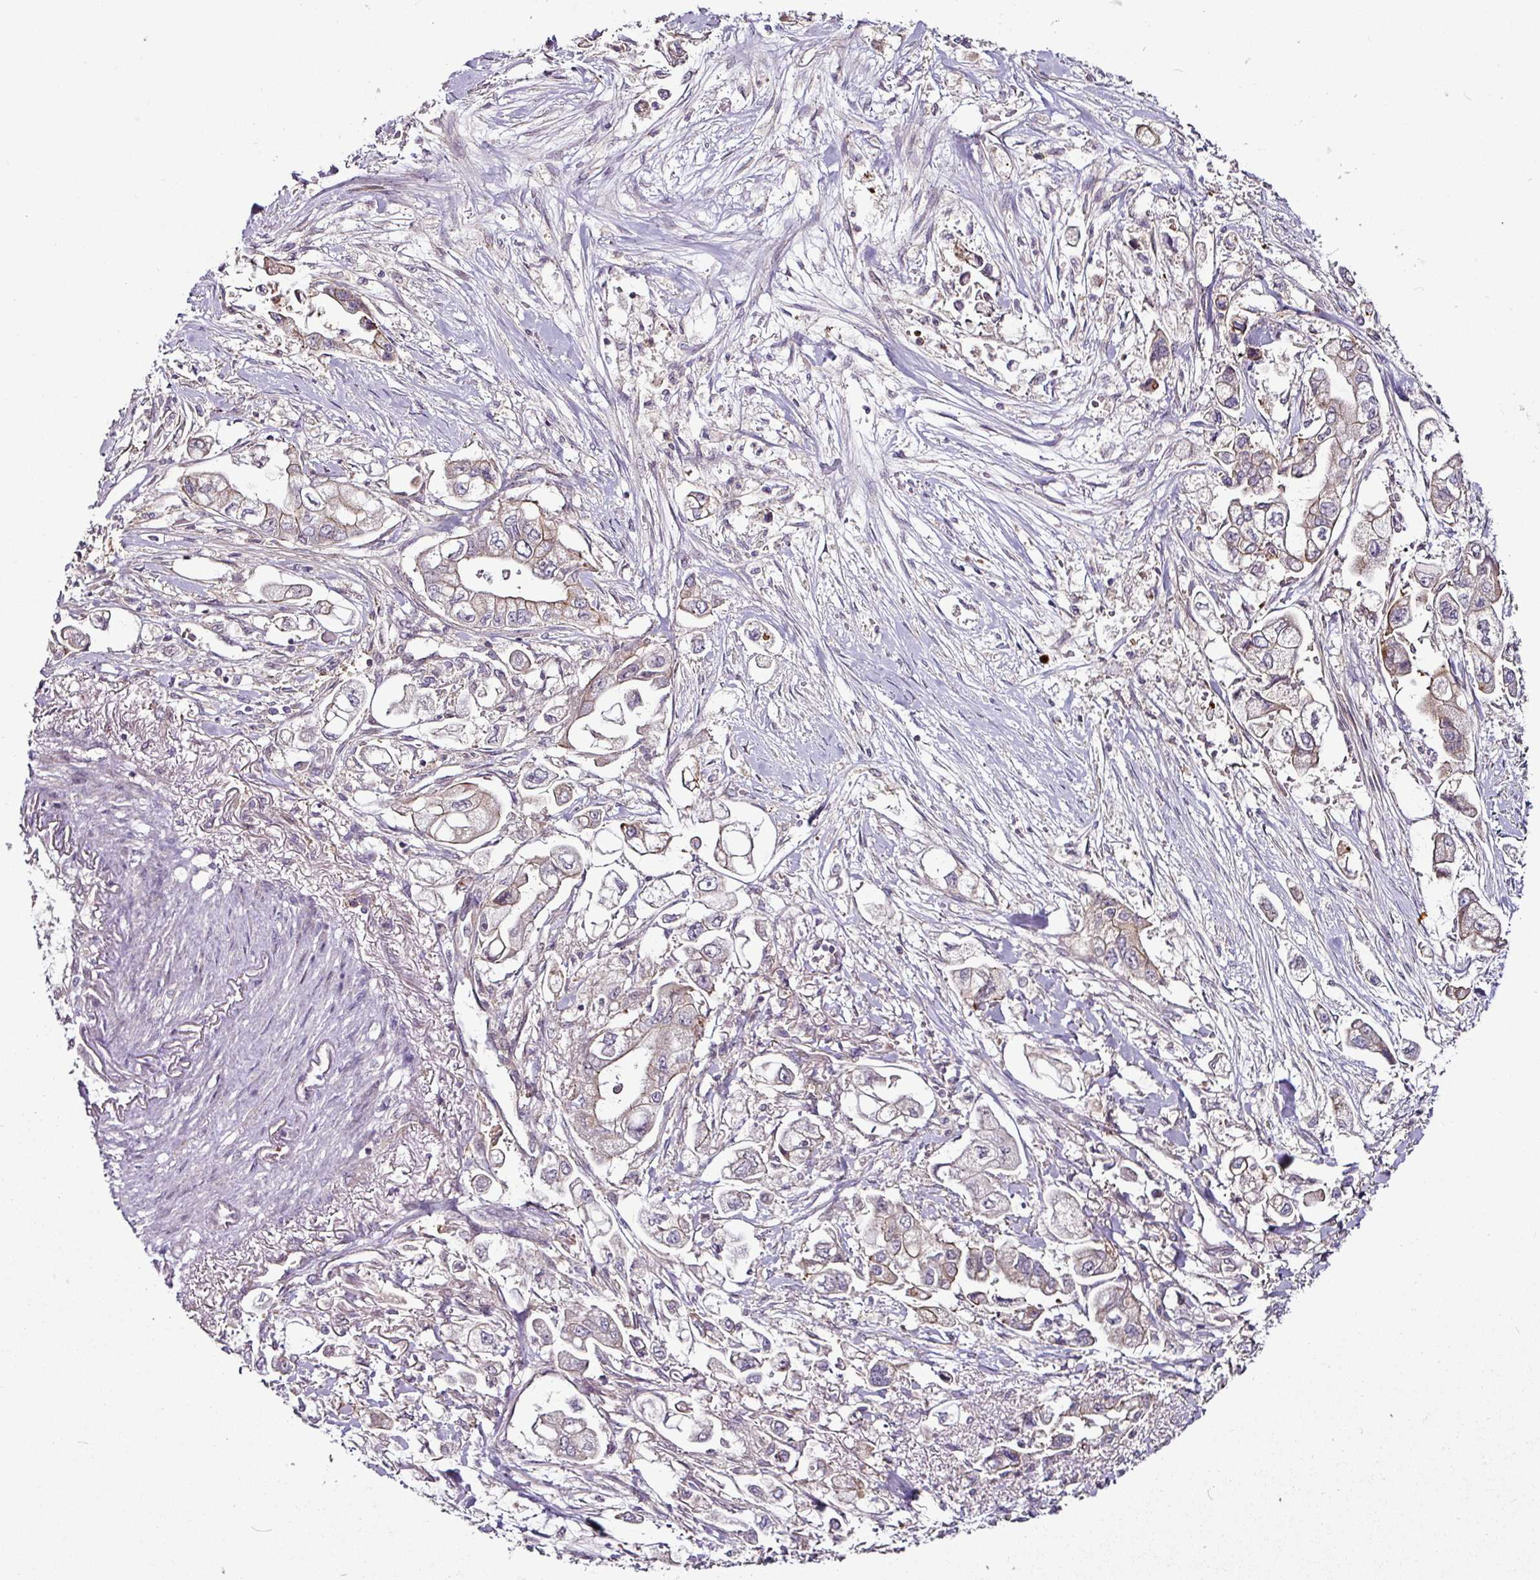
{"staining": {"intensity": "moderate", "quantity": "25%-75%", "location": "cytoplasmic/membranous"}, "tissue": "stomach cancer", "cell_type": "Tumor cells", "image_type": "cancer", "snomed": [{"axis": "morphology", "description": "Adenocarcinoma, NOS"}, {"axis": "topography", "description": "Stomach"}], "caption": "Protein staining of stomach cancer tissue exhibits moderate cytoplasmic/membranous staining in approximately 25%-75% of tumor cells.", "gene": "DCAF13", "patient": {"sex": "male", "age": 62}}